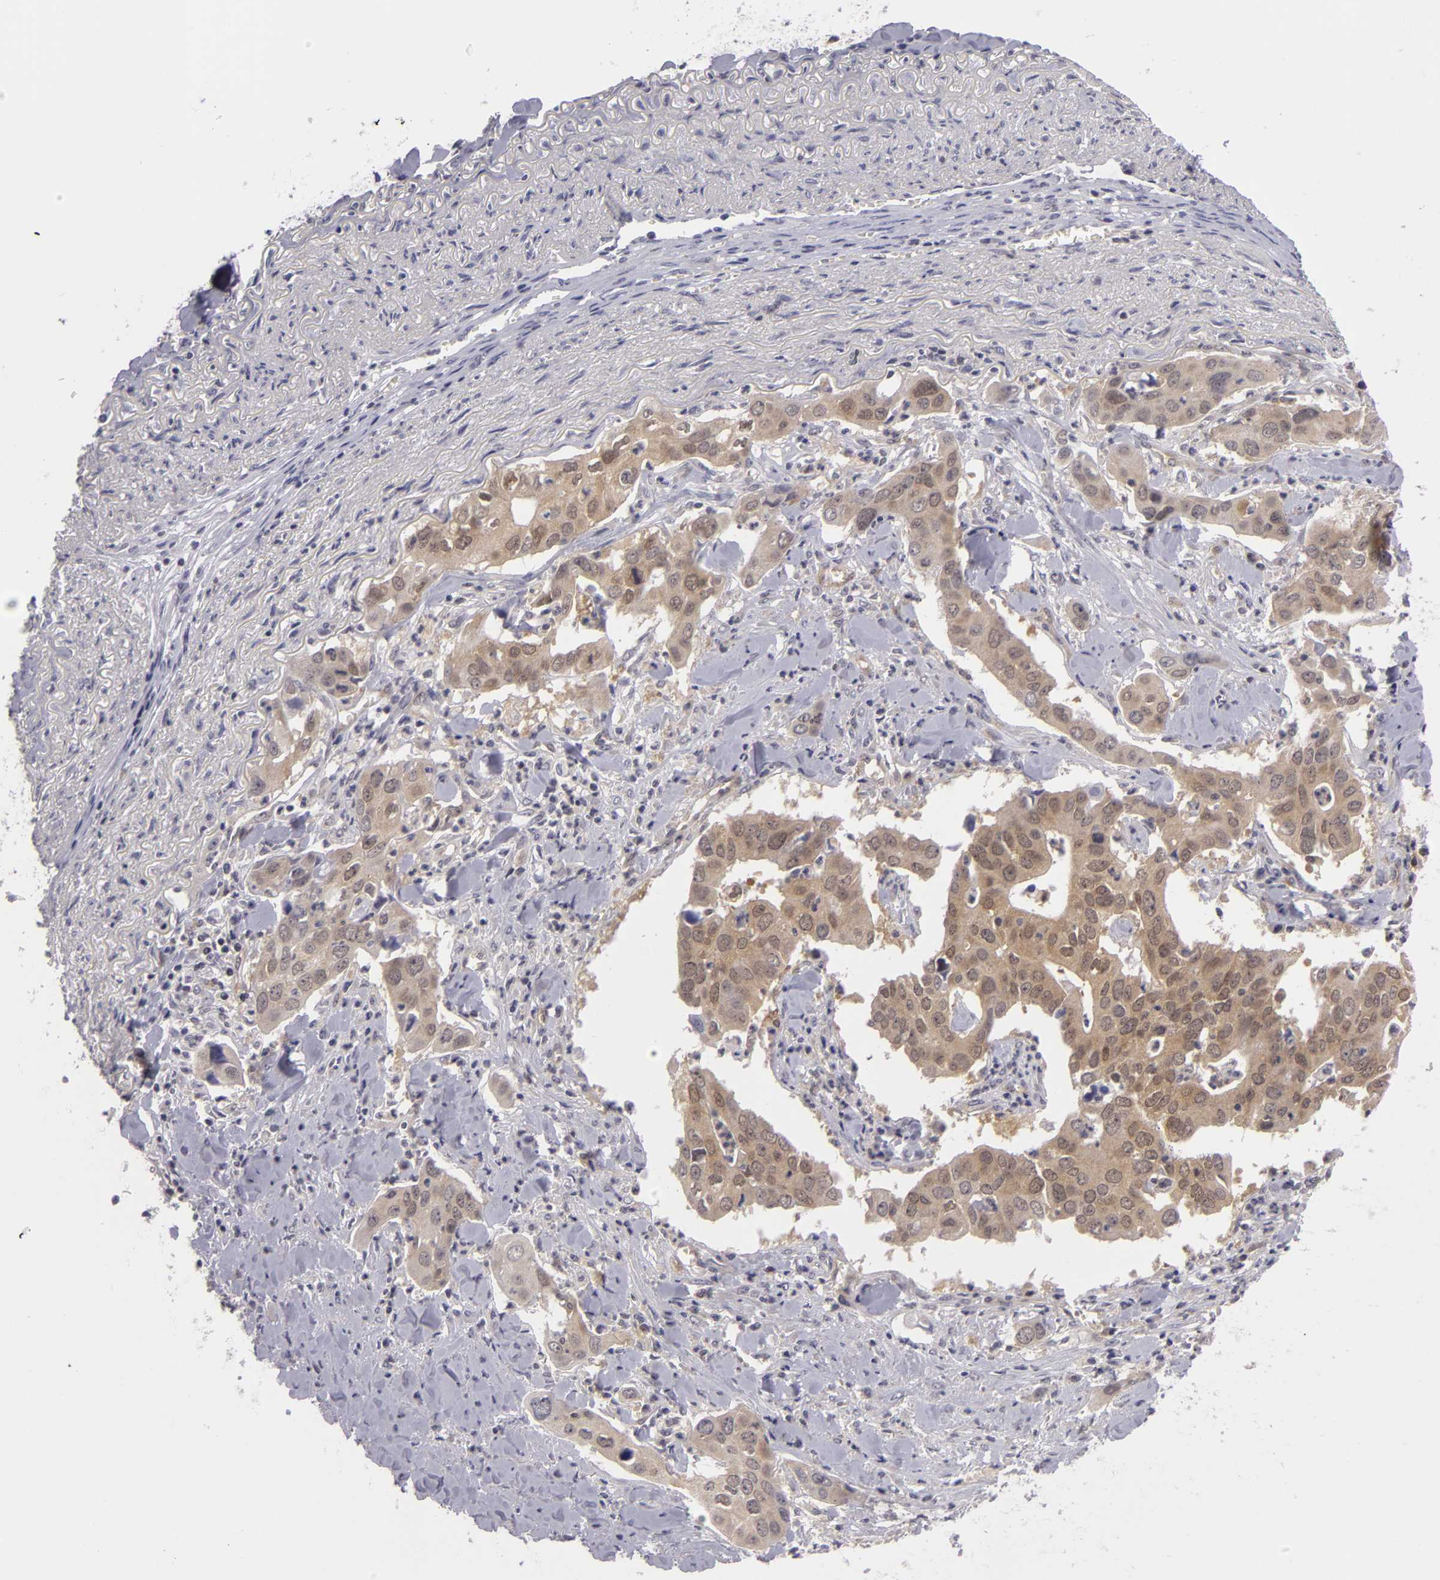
{"staining": {"intensity": "moderate", "quantity": ">75%", "location": "cytoplasmic/membranous"}, "tissue": "lung cancer", "cell_type": "Tumor cells", "image_type": "cancer", "snomed": [{"axis": "morphology", "description": "Adenocarcinoma, NOS"}, {"axis": "topography", "description": "Lung"}], "caption": "Tumor cells demonstrate medium levels of moderate cytoplasmic/membranous staining in approximately >75% of cells in lung cancer (adenocarcinoma).", "gene": "BCL10", "patient": {"sex": "male", "age": 48}}